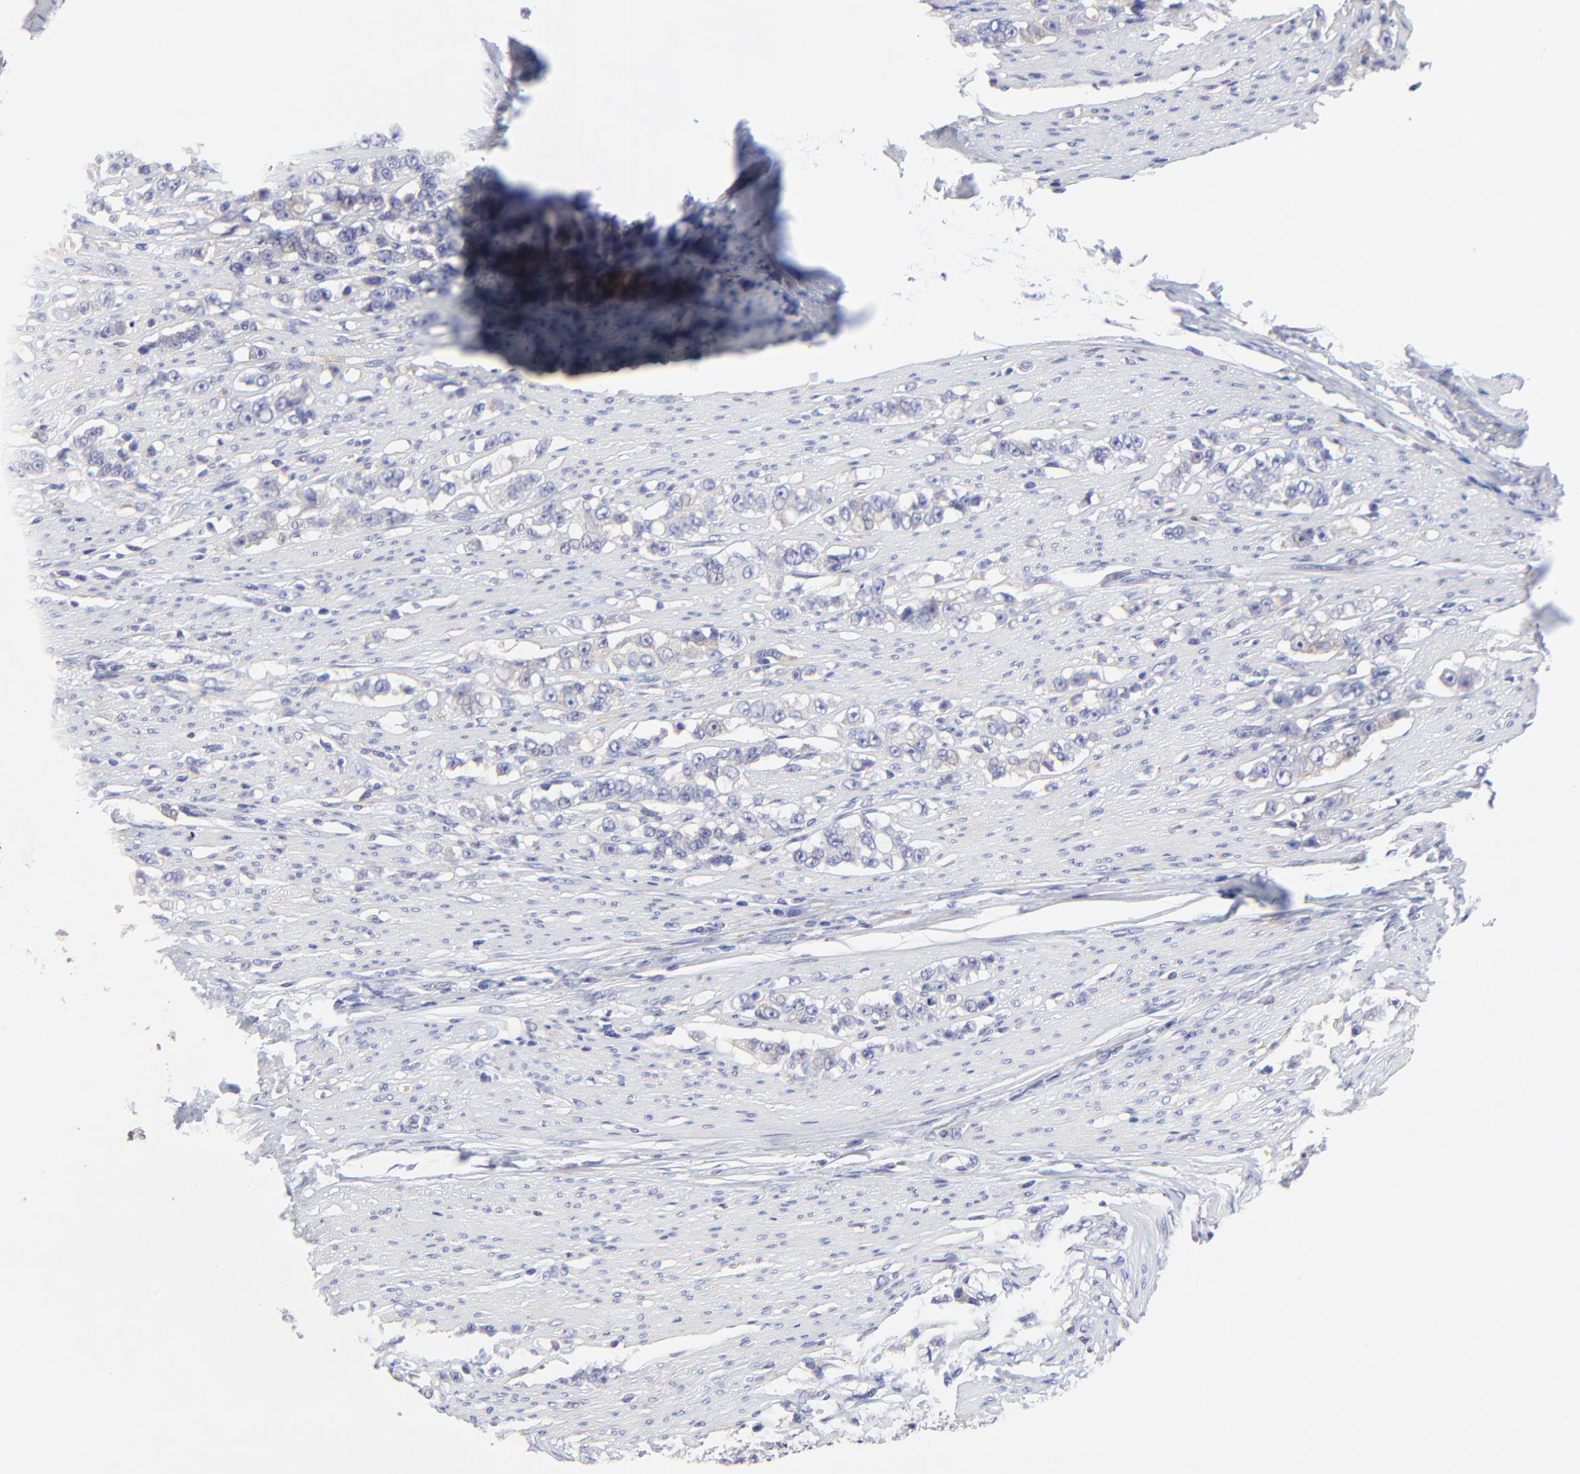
{"staining": {"intensity": "weak", "quantity": "<25%", "location": "cytoplasmic/membranous"}, "tissue": "stomach cancer", "cell_type": "Tumor cells", "image_type": "cancer", "snomed": [{"axis": "morphology", "description": "Adenocarcinoma, NOS"}, {"axis": "topography", "description": "Stomach, lower"}], "caption": "The histopathology image reveals no staining of tumor cells in stomach adenocarcinoma.", "gene": "LHFPL1", "patient": {"sex": "male", "age": 88}}